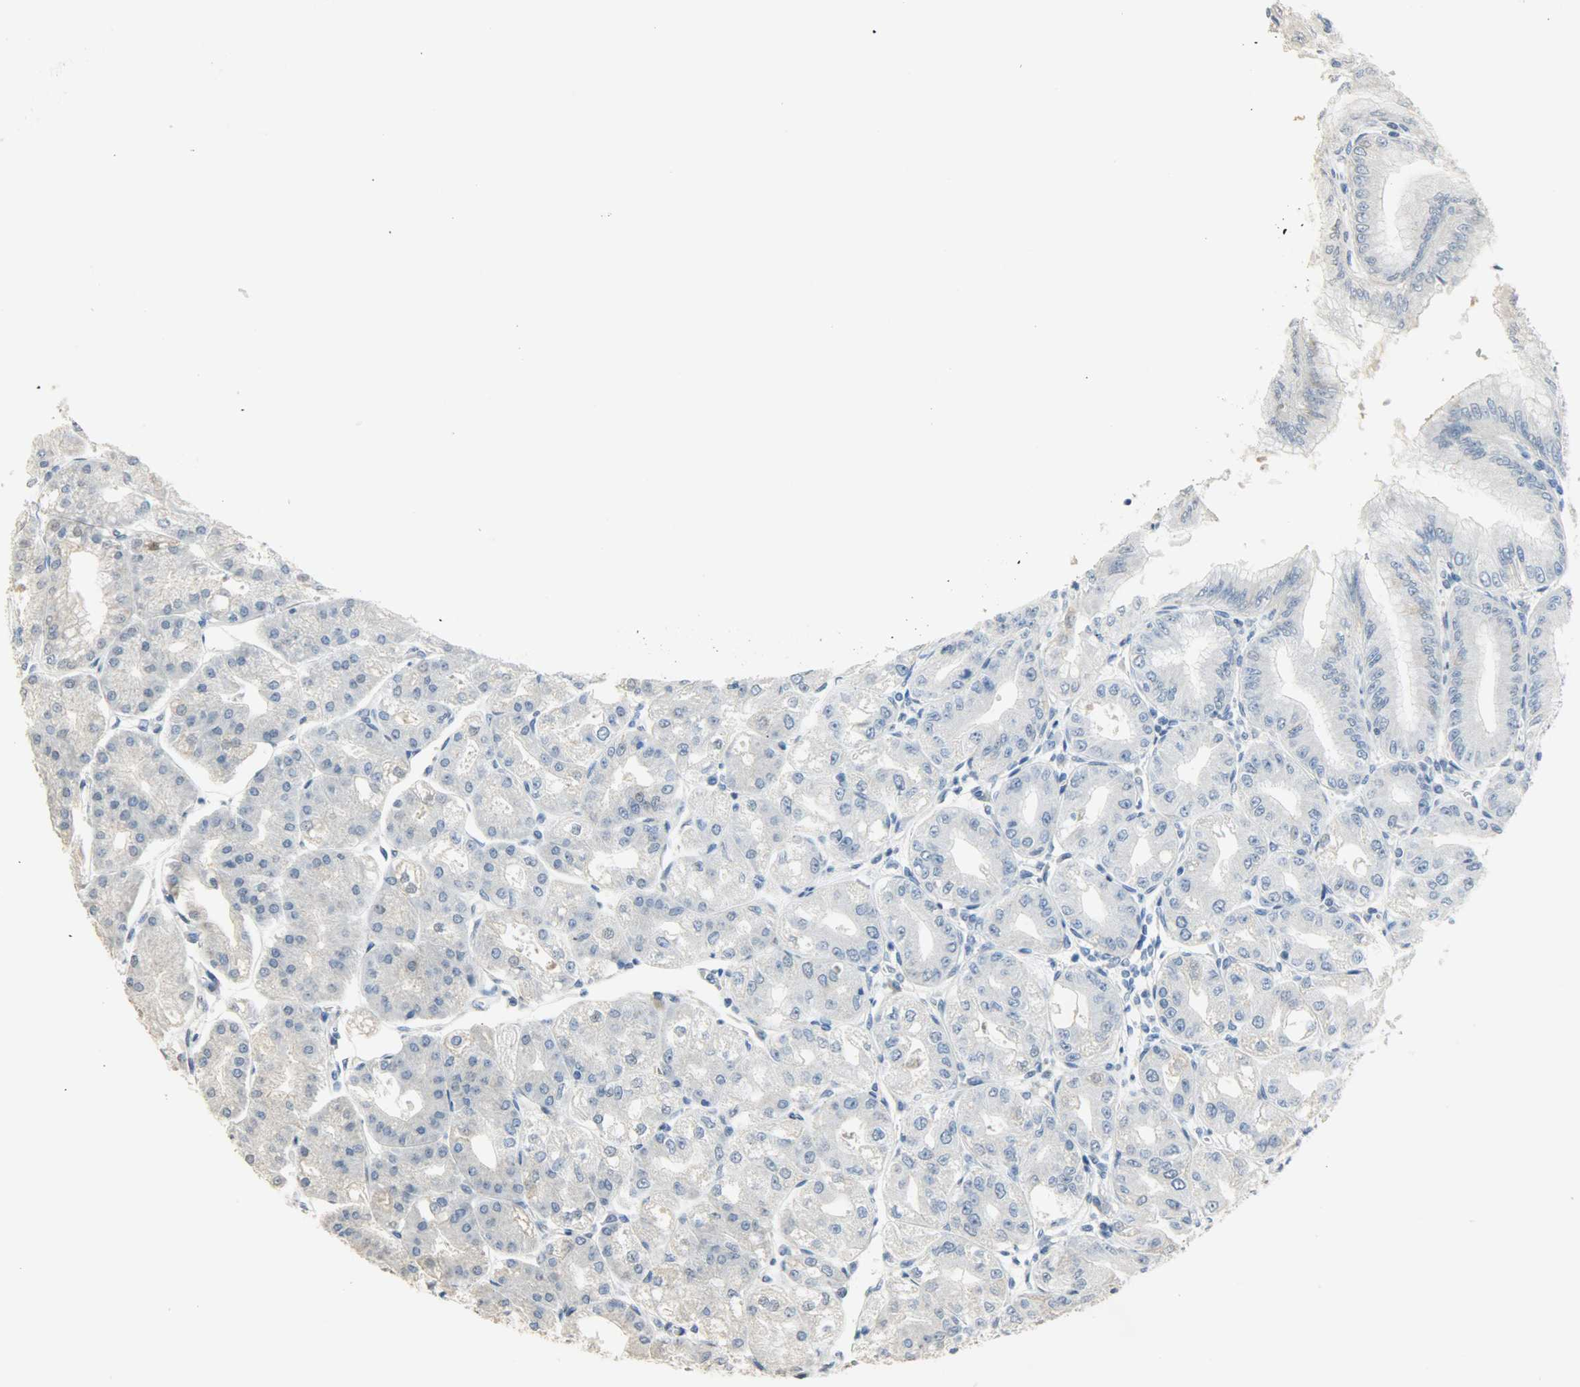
{"staining": {"intensity": "negative", "quantity": "none", "location": "none"}, "tissue": "stomach", "cell_type": "Glandular cells", "image_type": "normal", "snomed": [{"axis": "morphology", "description": "Normal tissue, NOS"}, {"axis": "topography", "description": "Stomach, lower"}], "caption": "High magnification brightfield microscopy of benign stomach stained with DAB (brown) and counterstained with hematoxylin (blue): glandular cells show no significant expression.", "gene": "DNAJB6", "patient": {"sex": "male", "age": 71}}